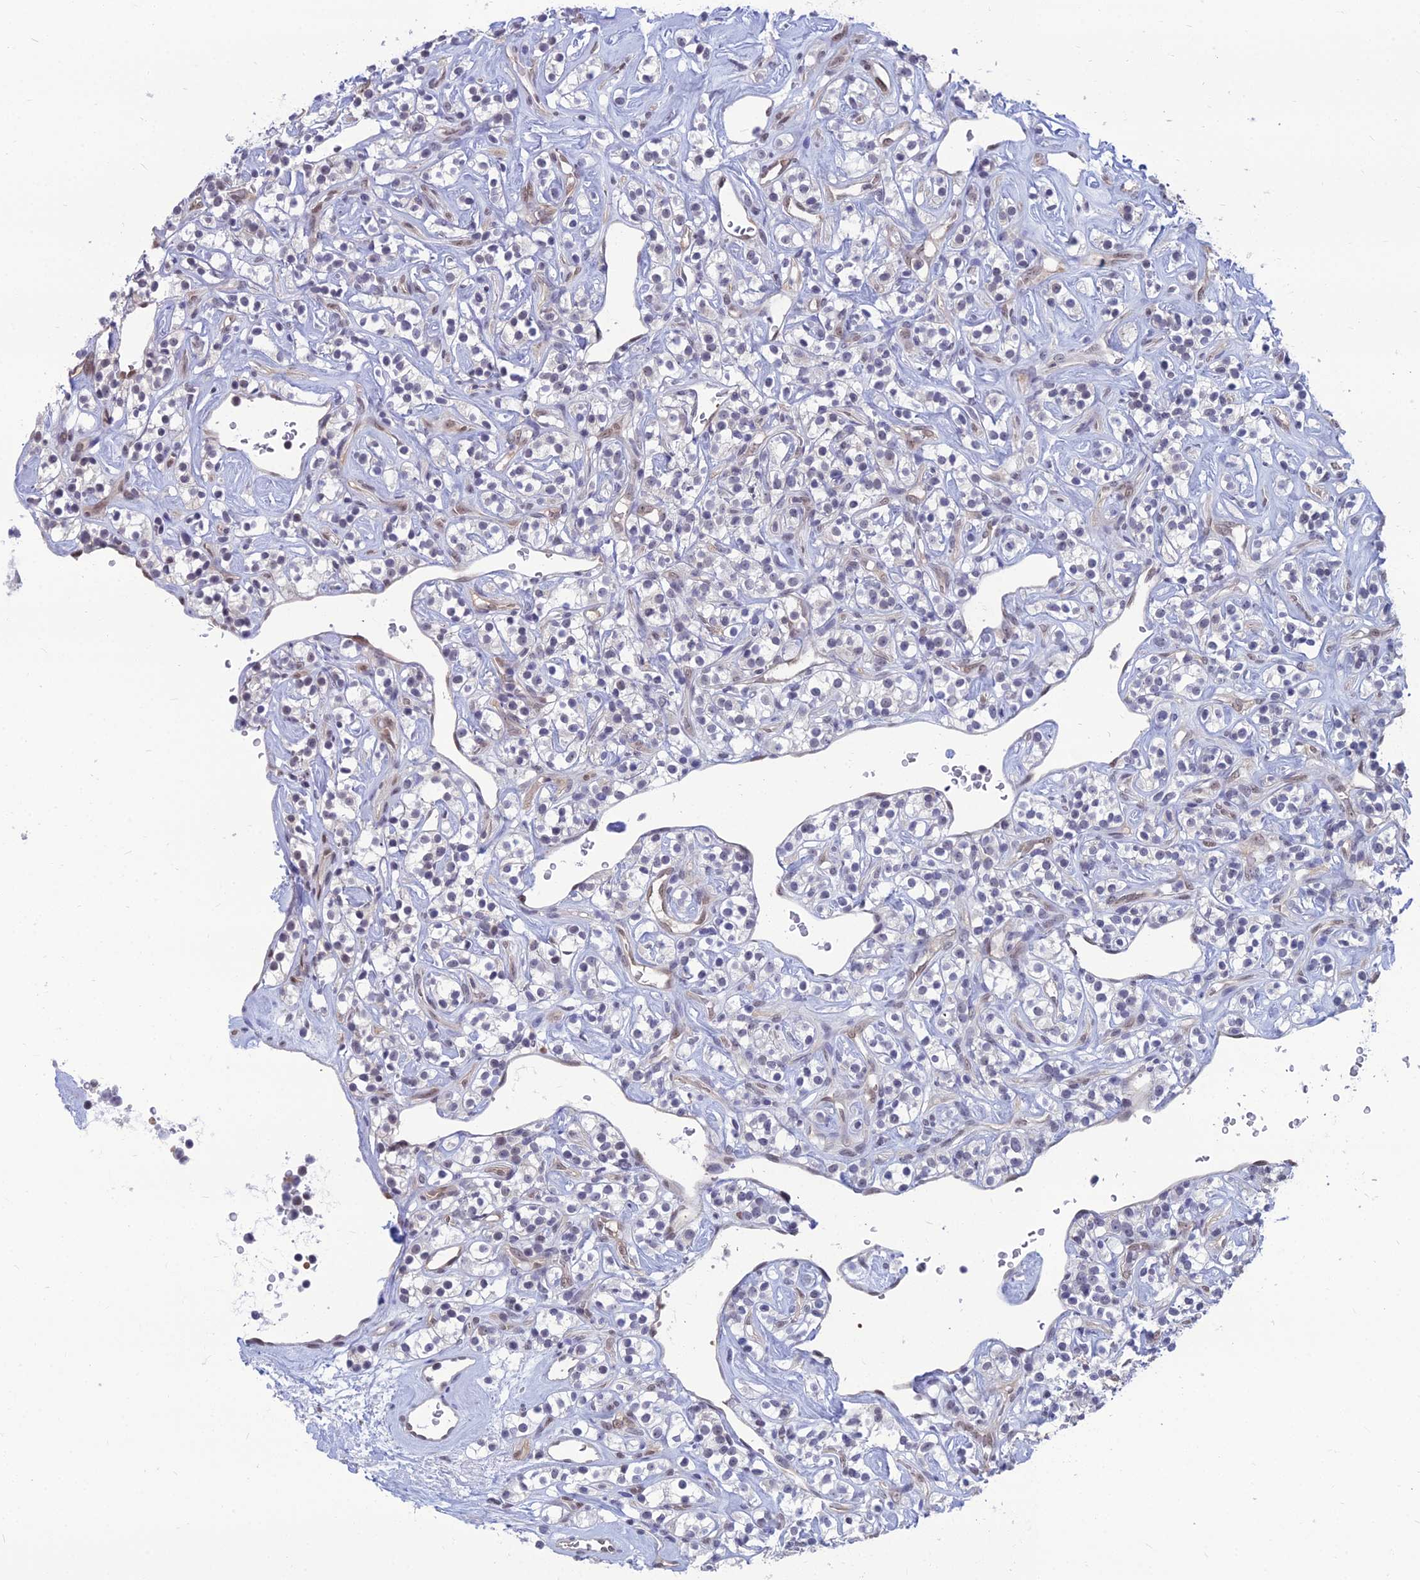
{"staining": {"intensity": "negative", "quantity": "none", "location": "none"}, "tissue": "renal cancer", "cell_type": "Tumor cells", "image_type": "cancer", "snomed": [{"axis": "morphology", "description": "Adenocarcinoma, NOS"}, {"axis": "topography", "description": "Kidney"}], "caption": "Histopathology image shows no protein staining in tumor cells of renal cancer tissue.", "gene": "SRSF7", "patient": {"sex": "male", "age": 77}}